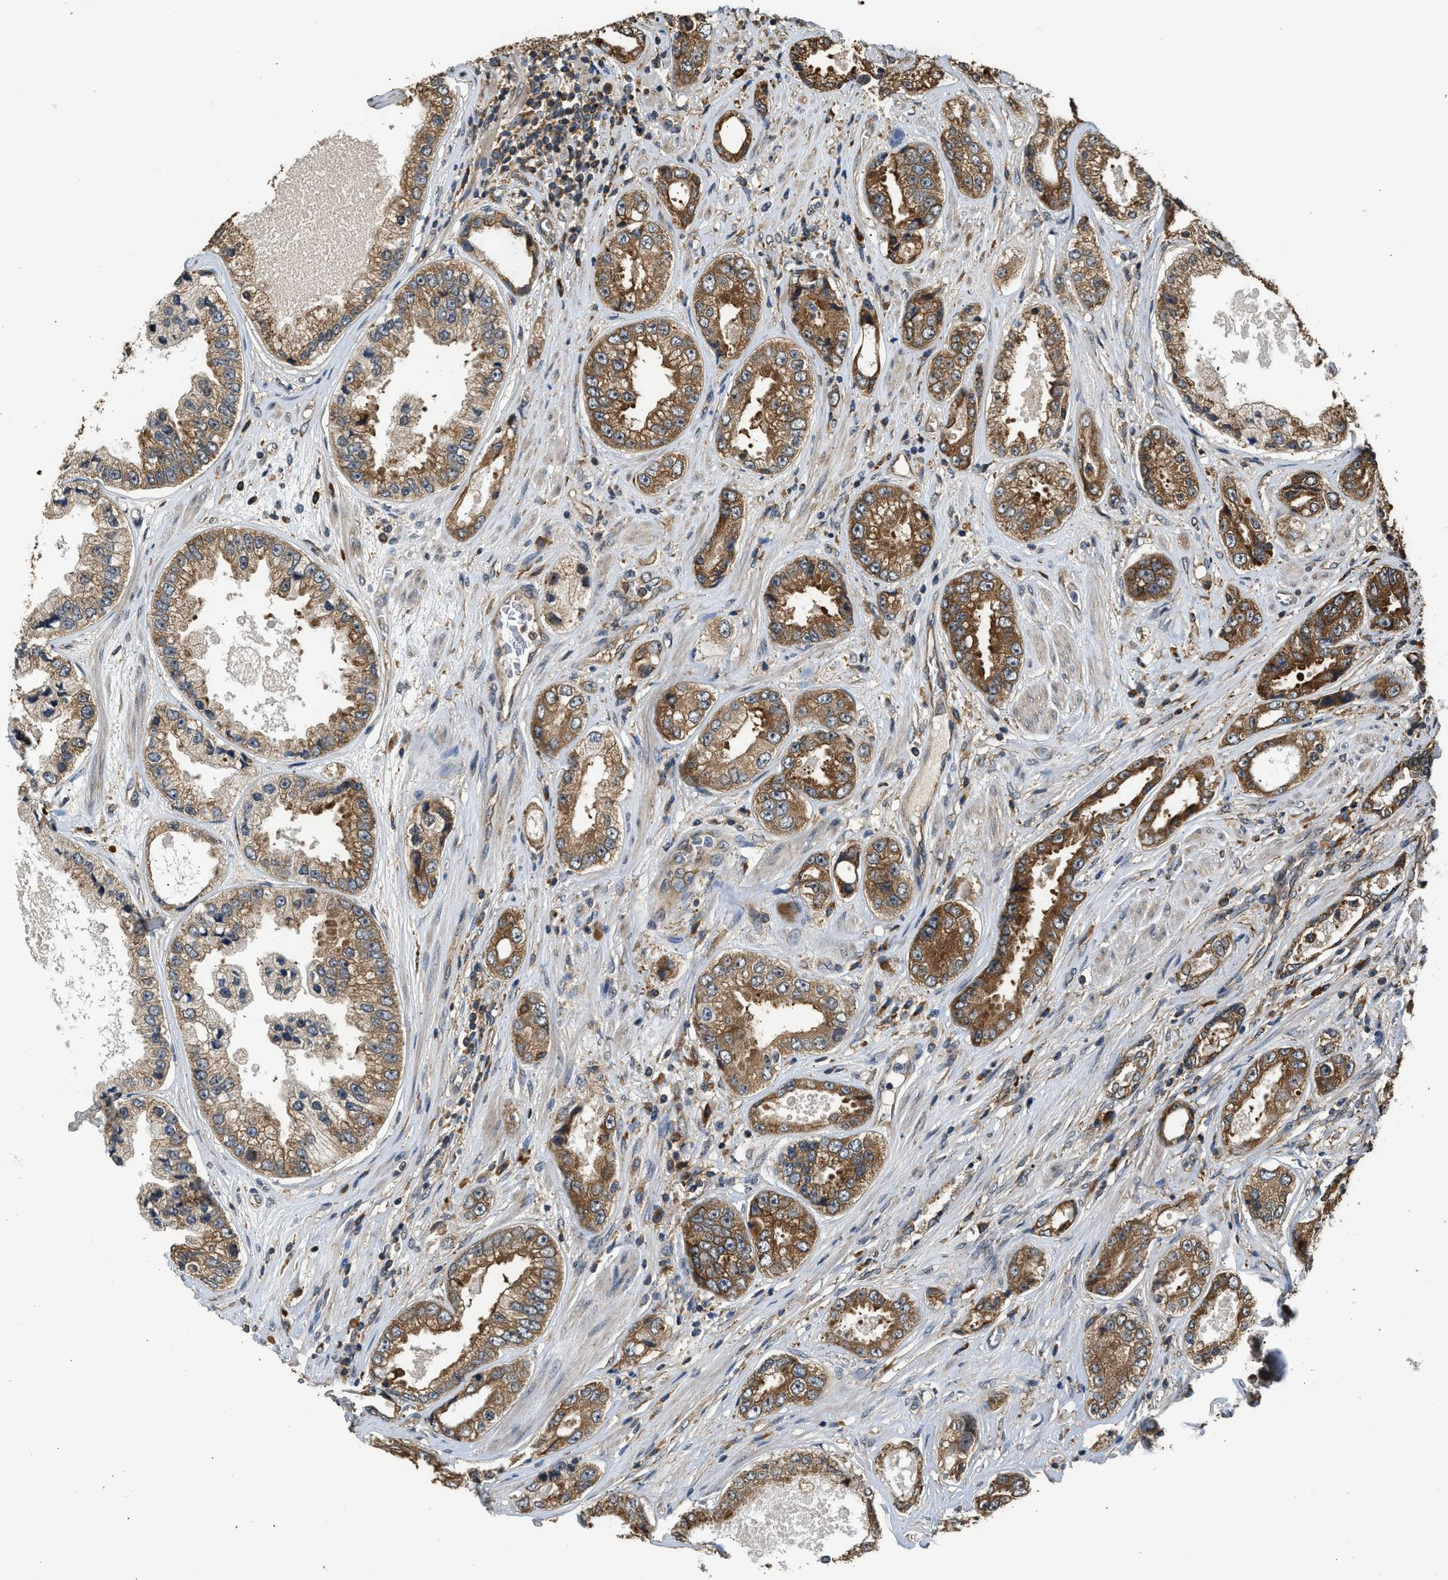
{"staining": {"intensity": "moderate", "quantity": ">75%", "location": "cytoplasmic/membranous"}, "tissue": "prostate cancer", "cell_type": "Tumor cells", "image_type": "cancer", "snomed": [{"axis": "morphology", "description": "Adenocarcinoma, High grade"}, {"axis": "topography", "description": "Prostate"}], "caption": "Protein analysis of prostate high-grade adenocarcinoma tissue reveals moderate cytoplasmic/membranous positivity in about >75% of tumor cells.", "gene": "SLC36A4", "patient": {"sex": "male", "age": 61}}